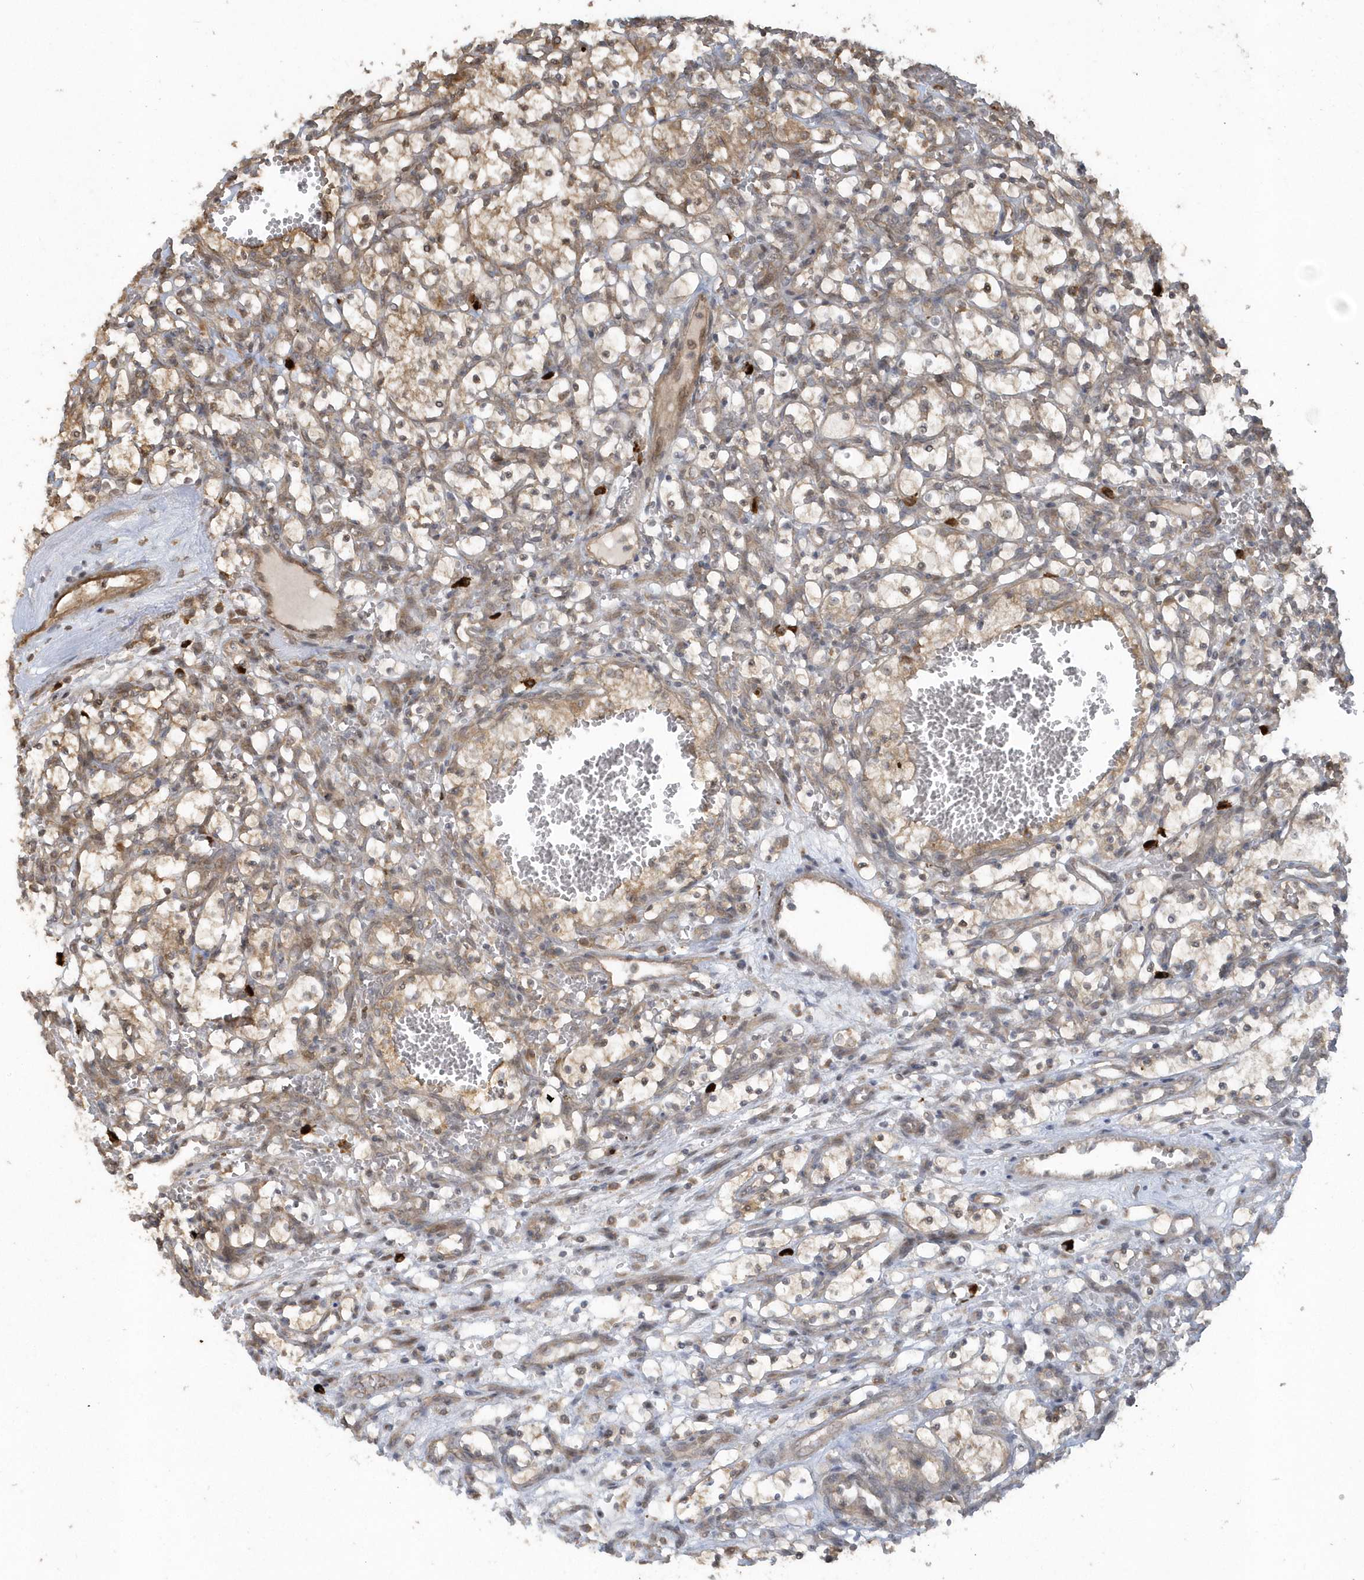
{"staining": {"intensity": "weak", "quantity": "25%-75%", "location": "cytoplasmic/membranous"}, "tissue": "renal cancer", "cell_type": "Tumor cells", "image_type": "cancer", "snomed": [{"axis": "morphology", "description": "Adenocarcinoma, NOS"}, {"axis": "topography", "description": "Kidney"}], "caption": "The histopathology image displays staining of renal adenocarcinoma, revealing weak cytoplasmic/membranous protein staining (brown color) within tumor cells.", "gene": "HERPUD1", "patient": {"sex": "female", "age": 69}}